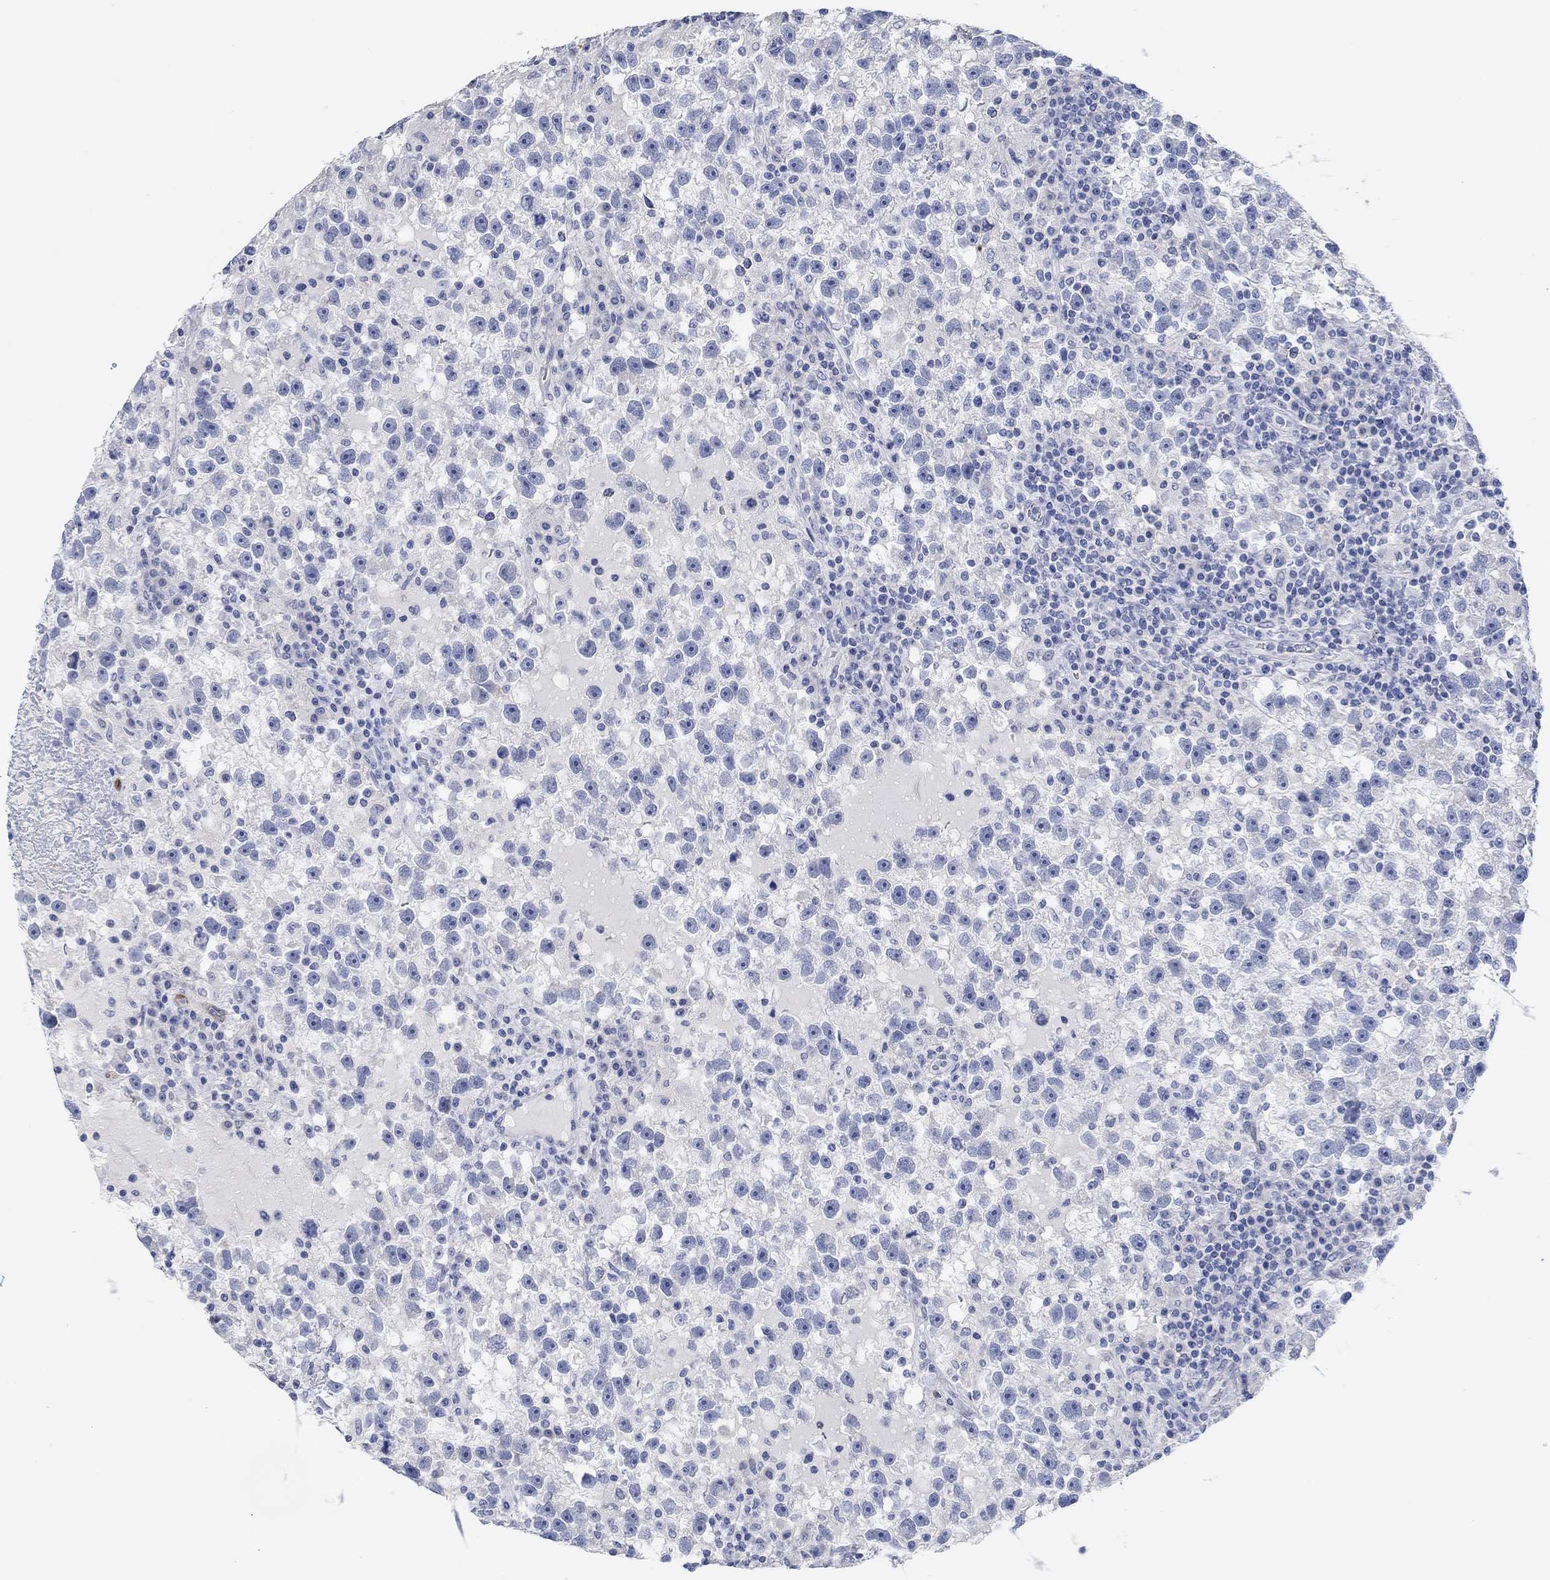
{"staining": {"intensity": "negative", "quantity": "none", "location": "none"}, "tissue": "testis cancer", "cell_type": "Tumor cells", "image_type": "cancer", "snomed": [{"axis": "morphology", "description": "Seminoma, NOS"}, {"axis": "topography", "description": "Testis"}], "caption": "Immunohistochemical staining of testis seminoma shows no significant expression in tumor cells.", "gene": "VAT1L", "patient": {"sex": "male", "age": 47}}